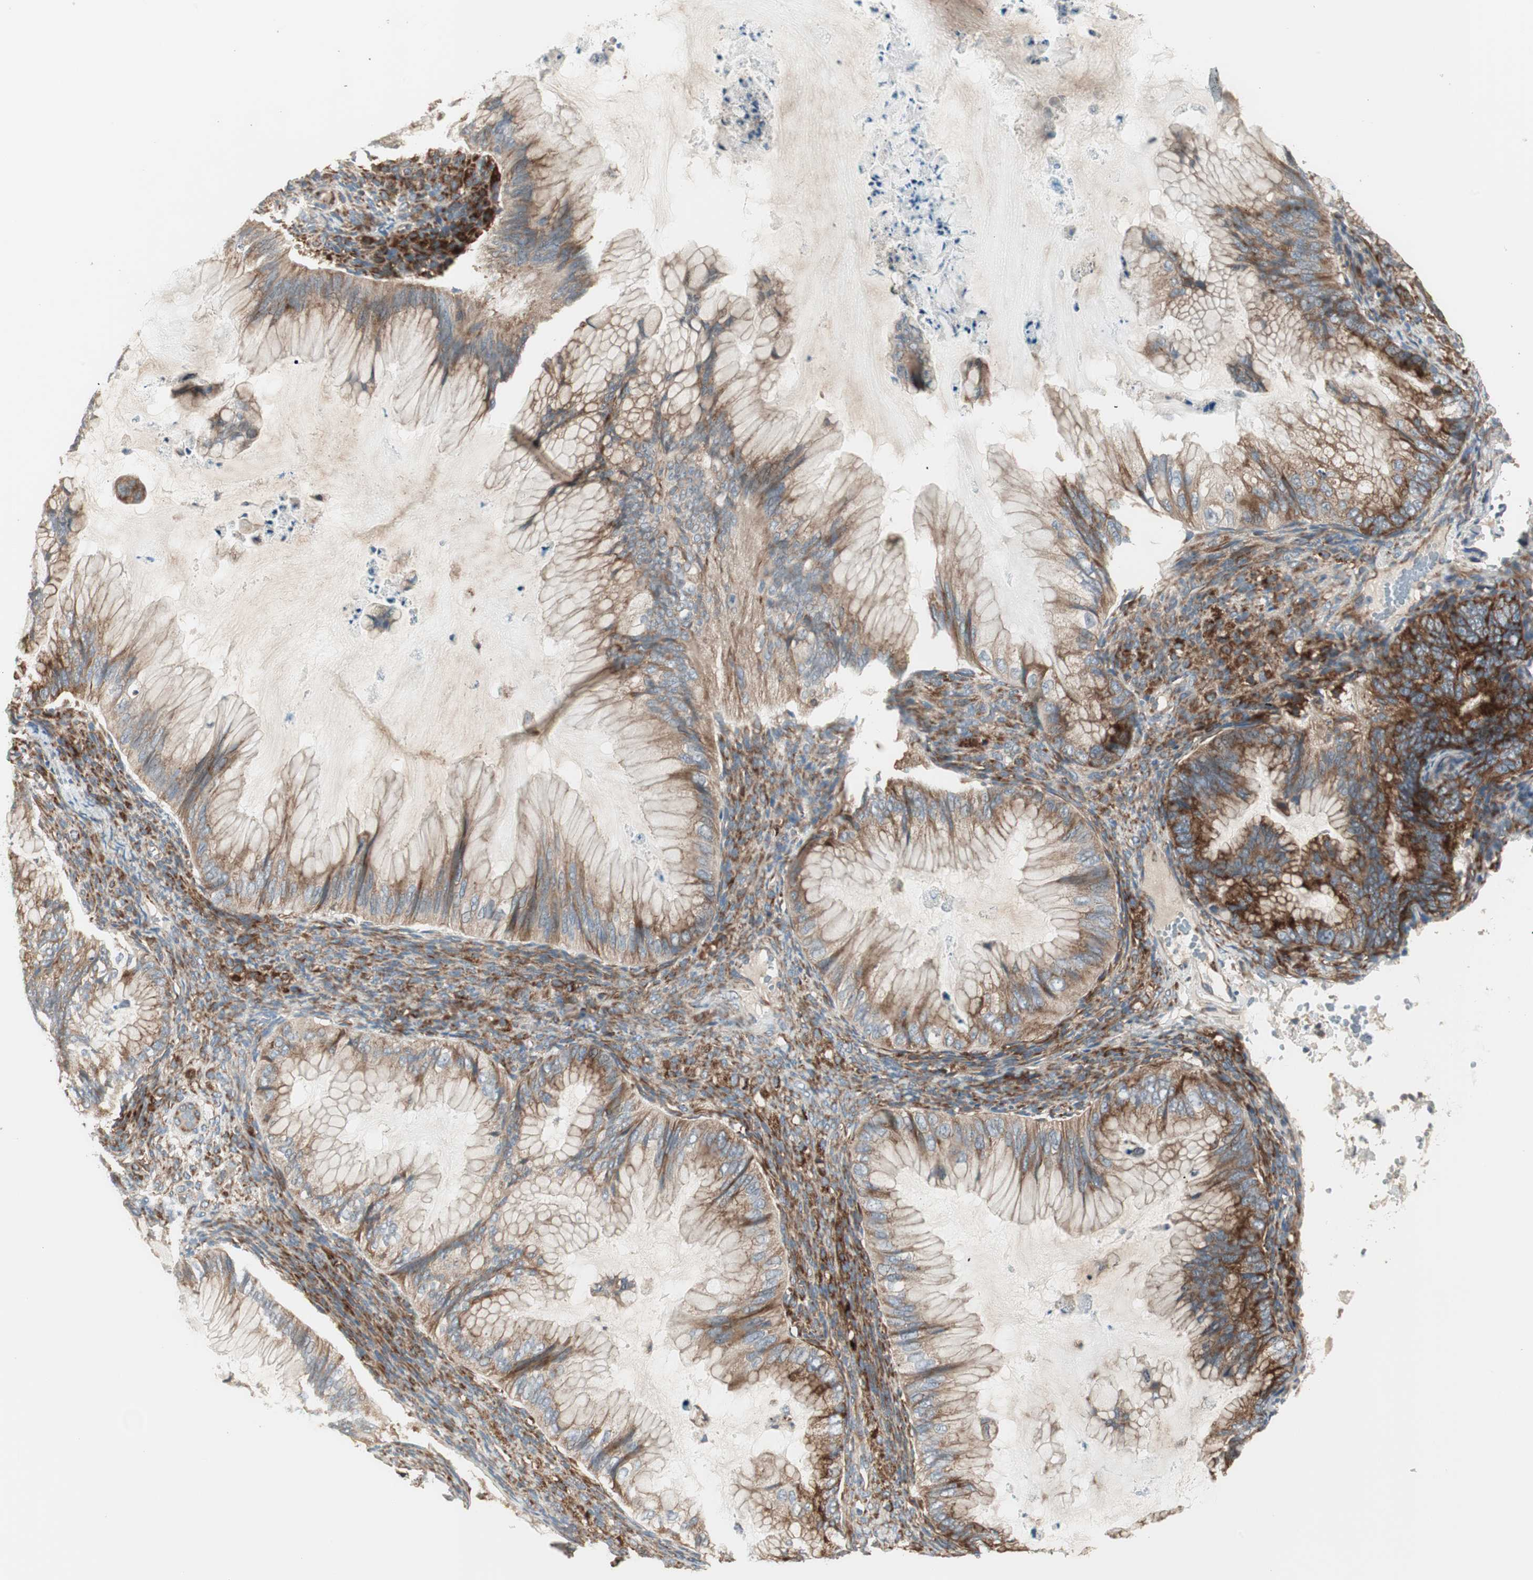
{"staining": {"intensity": "strong", "quantity": ">75%", "location": "cytoplasmic/membranous"}, "tissue": "ovarian cancer", "cell_type": "Tumor cells", "image_type": "cancer", "snomed": [{"axis": "morphology", "description": "Cystadenocarcinoma, mucinous, NOS"}, {"axis": "topography", "description": "Ovary"}], "caption": "This image displays immunohistochemistry (IHC) staining of human ovarian cancer, with high strong cytoplasmic/membranous staining in about >75% of tumor cells.", "gene": "RPL23", "patient": {"sex": "female", "age": 36}}